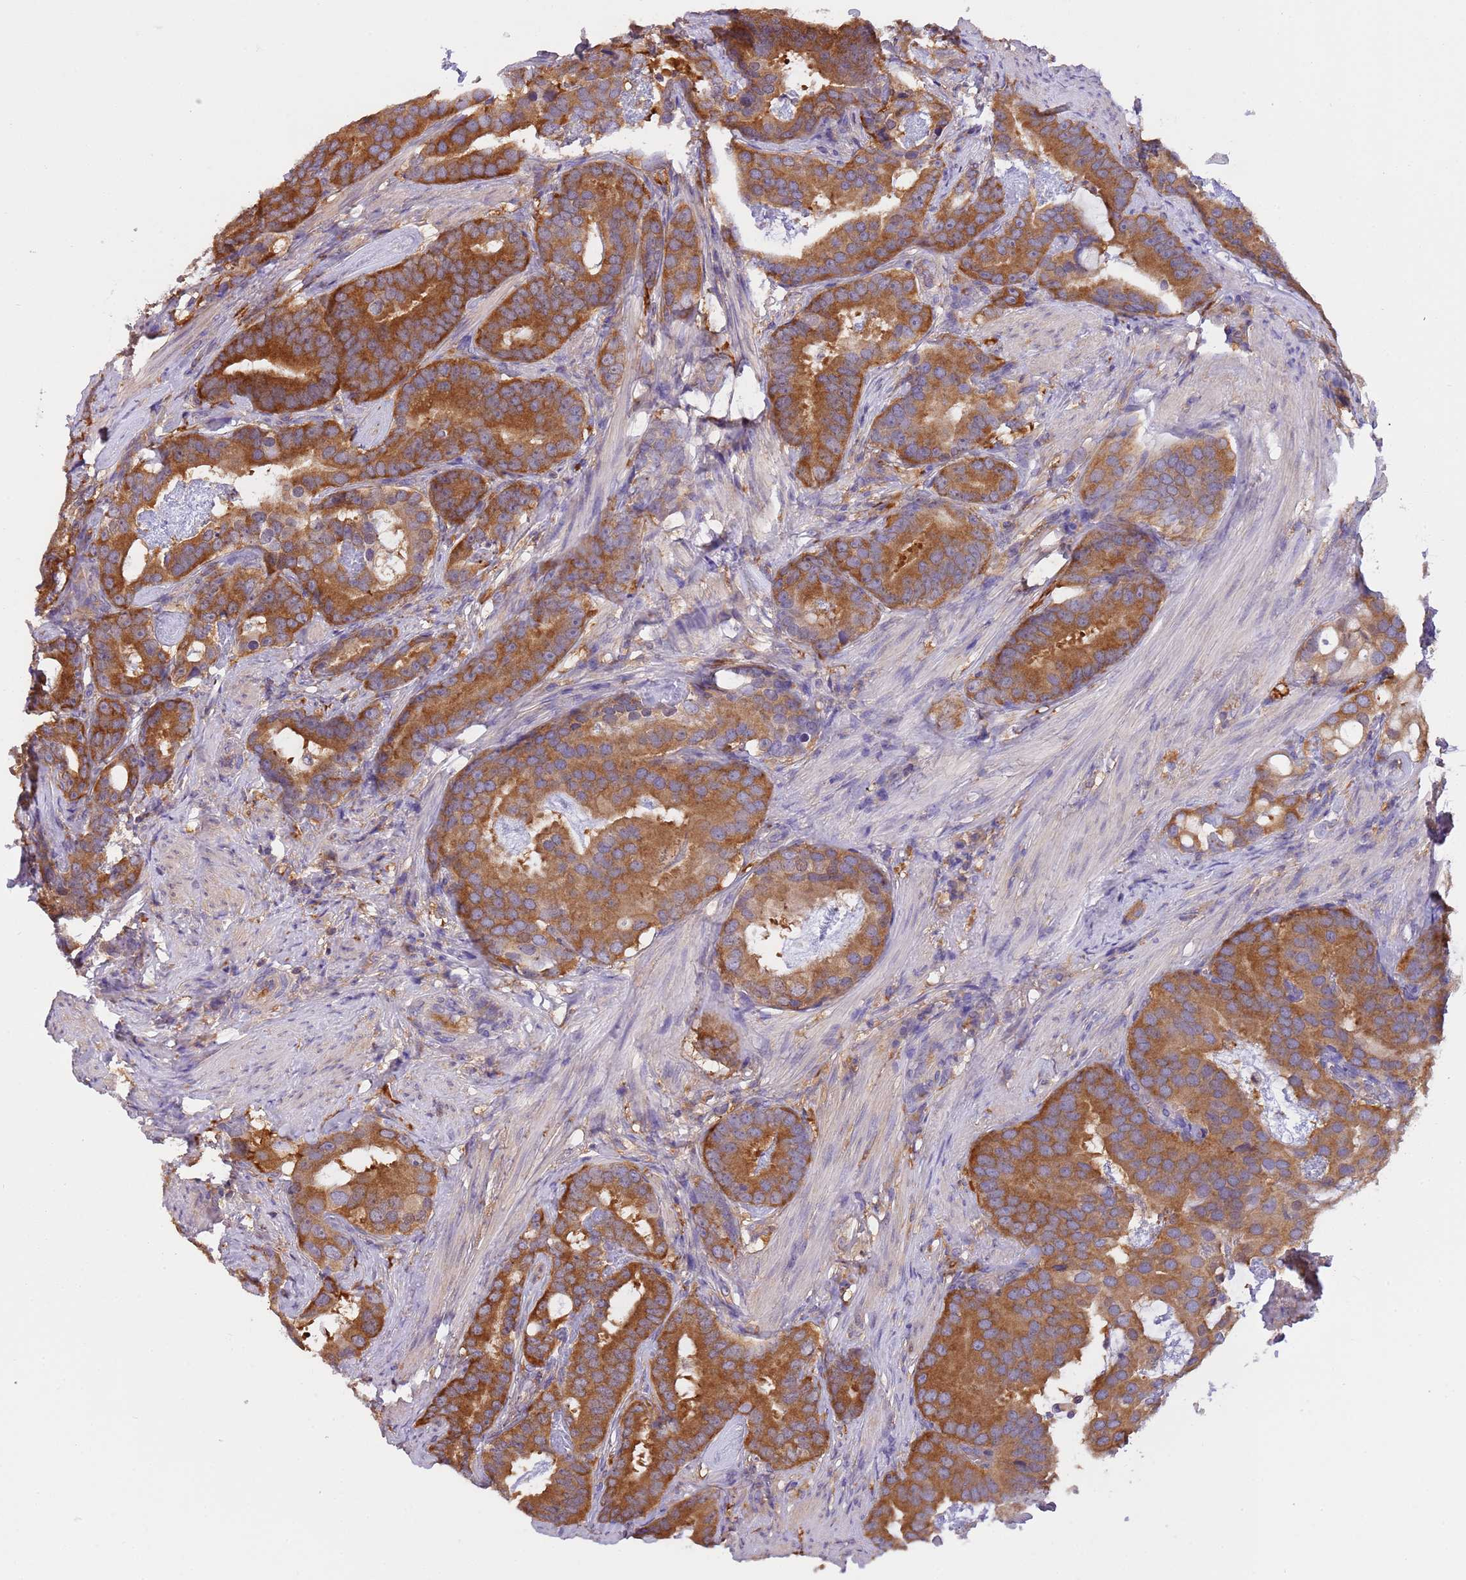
{"staining": {"intensity": "strong", "quantity": ">75%", "location": "cytoplasmic/membranous"}, "tissue": "prostate cancer", "cell_type": "Tumor cells", "image_type": "cancer", "snomed": [{"axis": "morphology", "description": "Adenocarcinoma, Low grade"}, {"axis": "topography", "description": "Prostate"}], "caption": "A histopathology image of adenocarcinoma (low-grade) (prostate) stained for a protein shows strong cytoplasmic/membranous brown staining in tumor cells. Using DAB (3,3'-diaminobenzidine) (brown) and hematoxylin (blue) stains, captured at high magnification using brightfield microscopy.", "gene": "STIP1", "patient": {"sex": "male", "age": 71}}